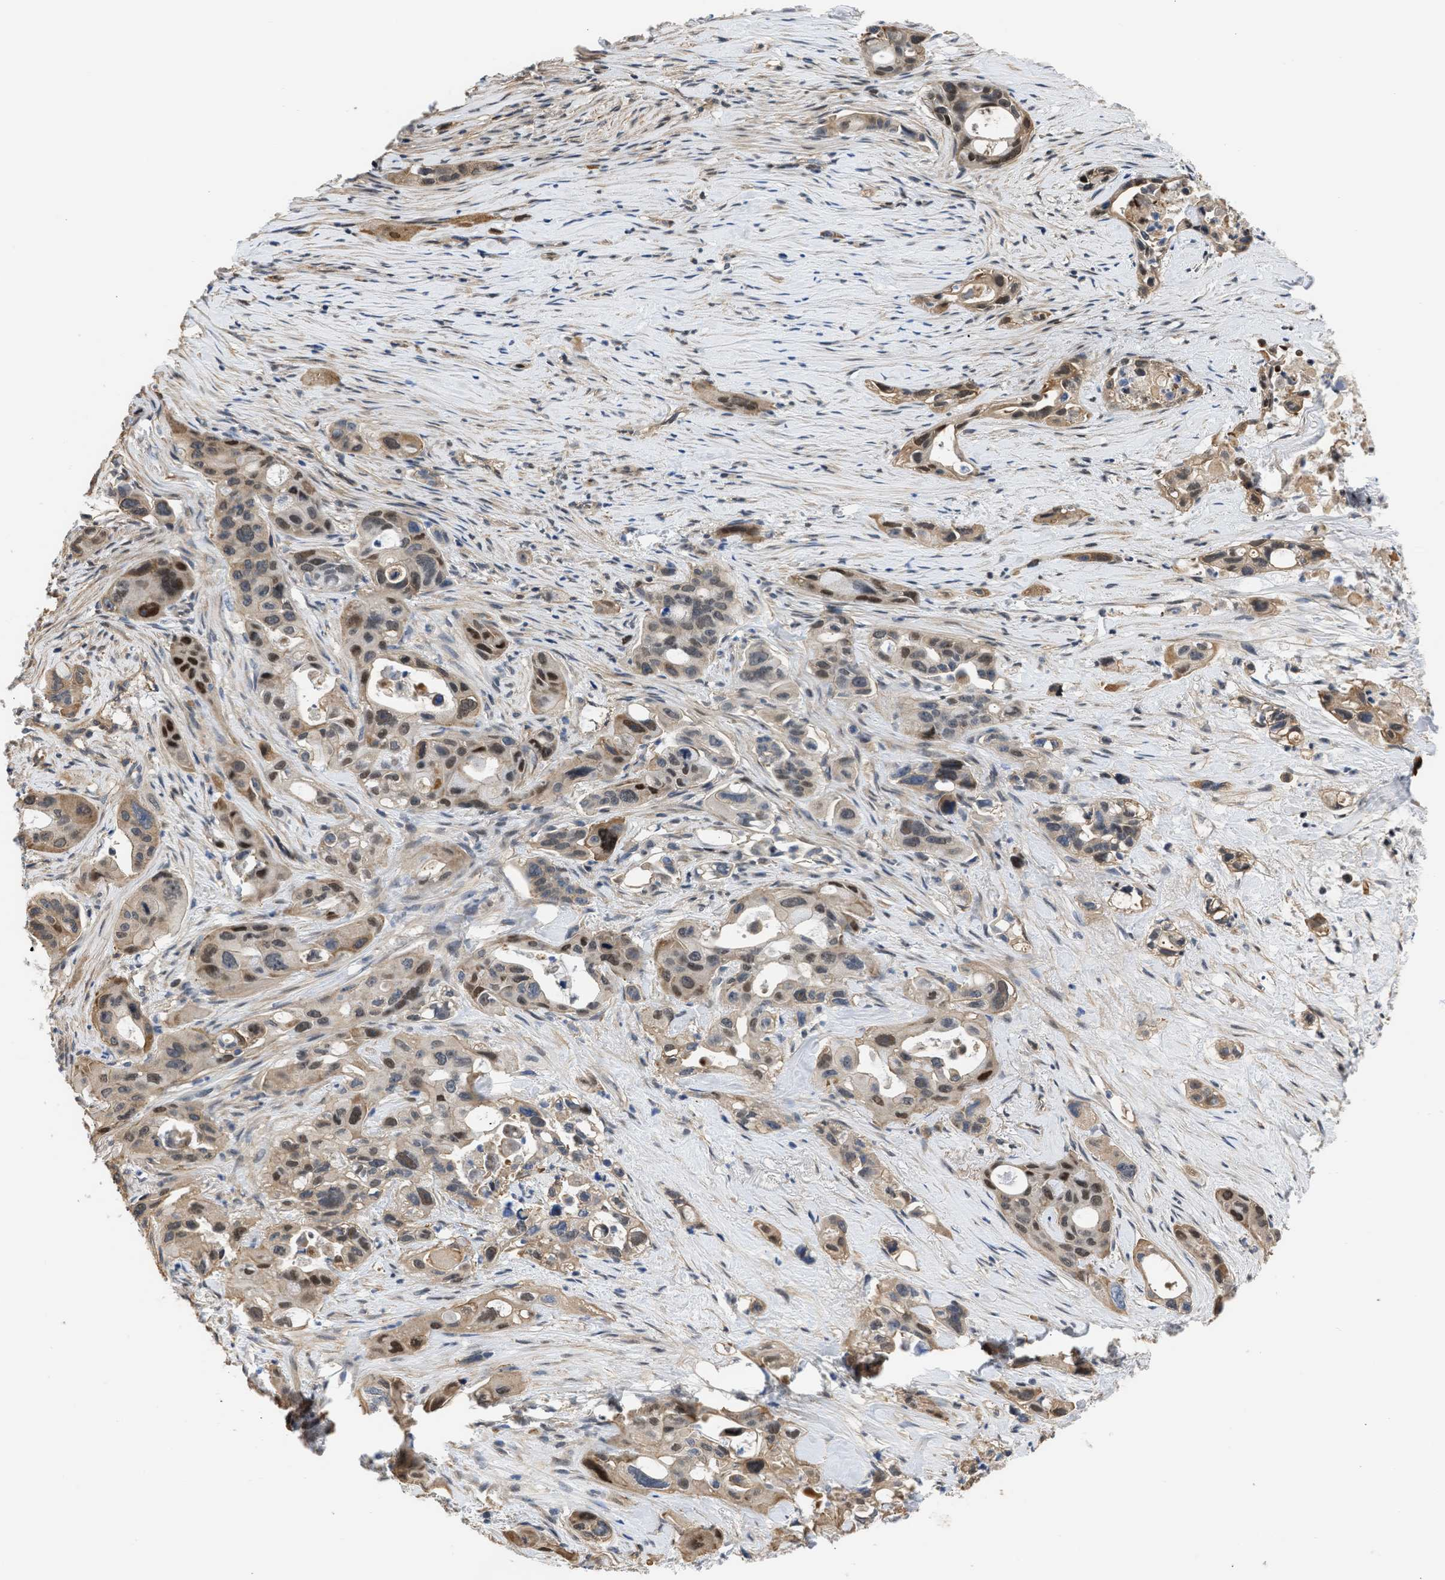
{"staining": {"intensity": "strong", "quantity": ">75%", "location": "cytoplasmic/membranous,nuclear"}, "tissue": "pancreatic cancer", "cell_type": "Tumor cells", "image_type": "cancer", "snomed": [{"axis": "morphology", "description": "Adenocarcinoma, NOS"}, {"axis": "topography", "description": "Pancreas"}], "caption": "Brown immunohistochemical staining in adenocarcinoma (pancreatic) reveals strong cytoplasmic/membranous and nuclear staining in approximately >75% of tumor cells. Nuclei are stained in blue.", "gene": "MAS1L", "patient": {"sex": "male", "age": 53}}